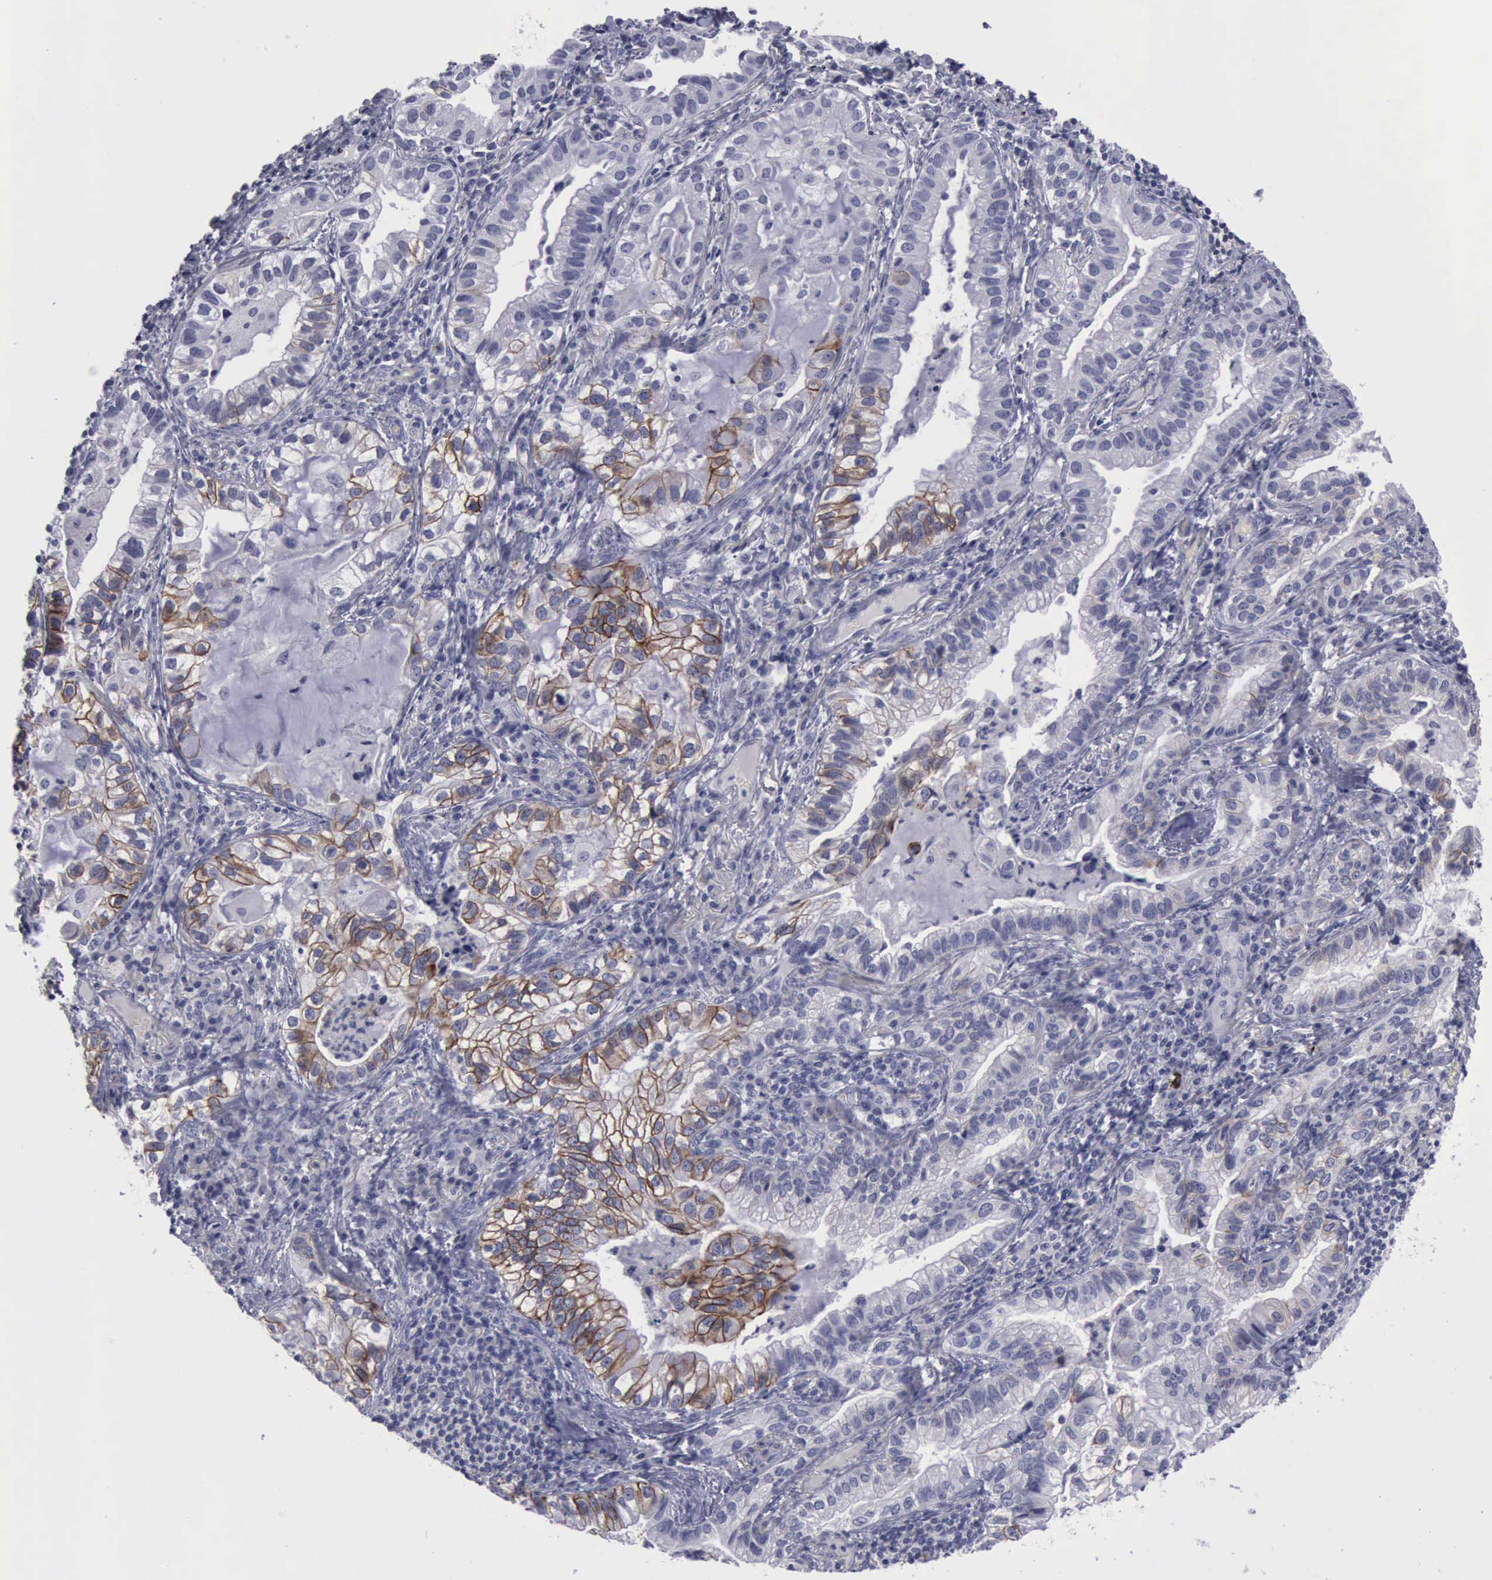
{"staining": {"intensity": "strong", "quantity": ">75%", "location": "cytoplasmic/membranous"}, "tissue": "lung cancer", "cell_type": "Tumor cells", "image_type": "cancer", "snomed": [{"axis": "morphology", "description": "Adenocarcinoma, NOS"}, {"axis": "topography", "description": "Lung"}], "caption": "High-power microscopy captured an immunohistochemistry photomicrograph of lung cancer, revealing strong cytoplasmic/membranous positivity in approximately >75% of tumor cells.", "gene": "CDH2", "patient": {"sex": "female", "age": 50}}